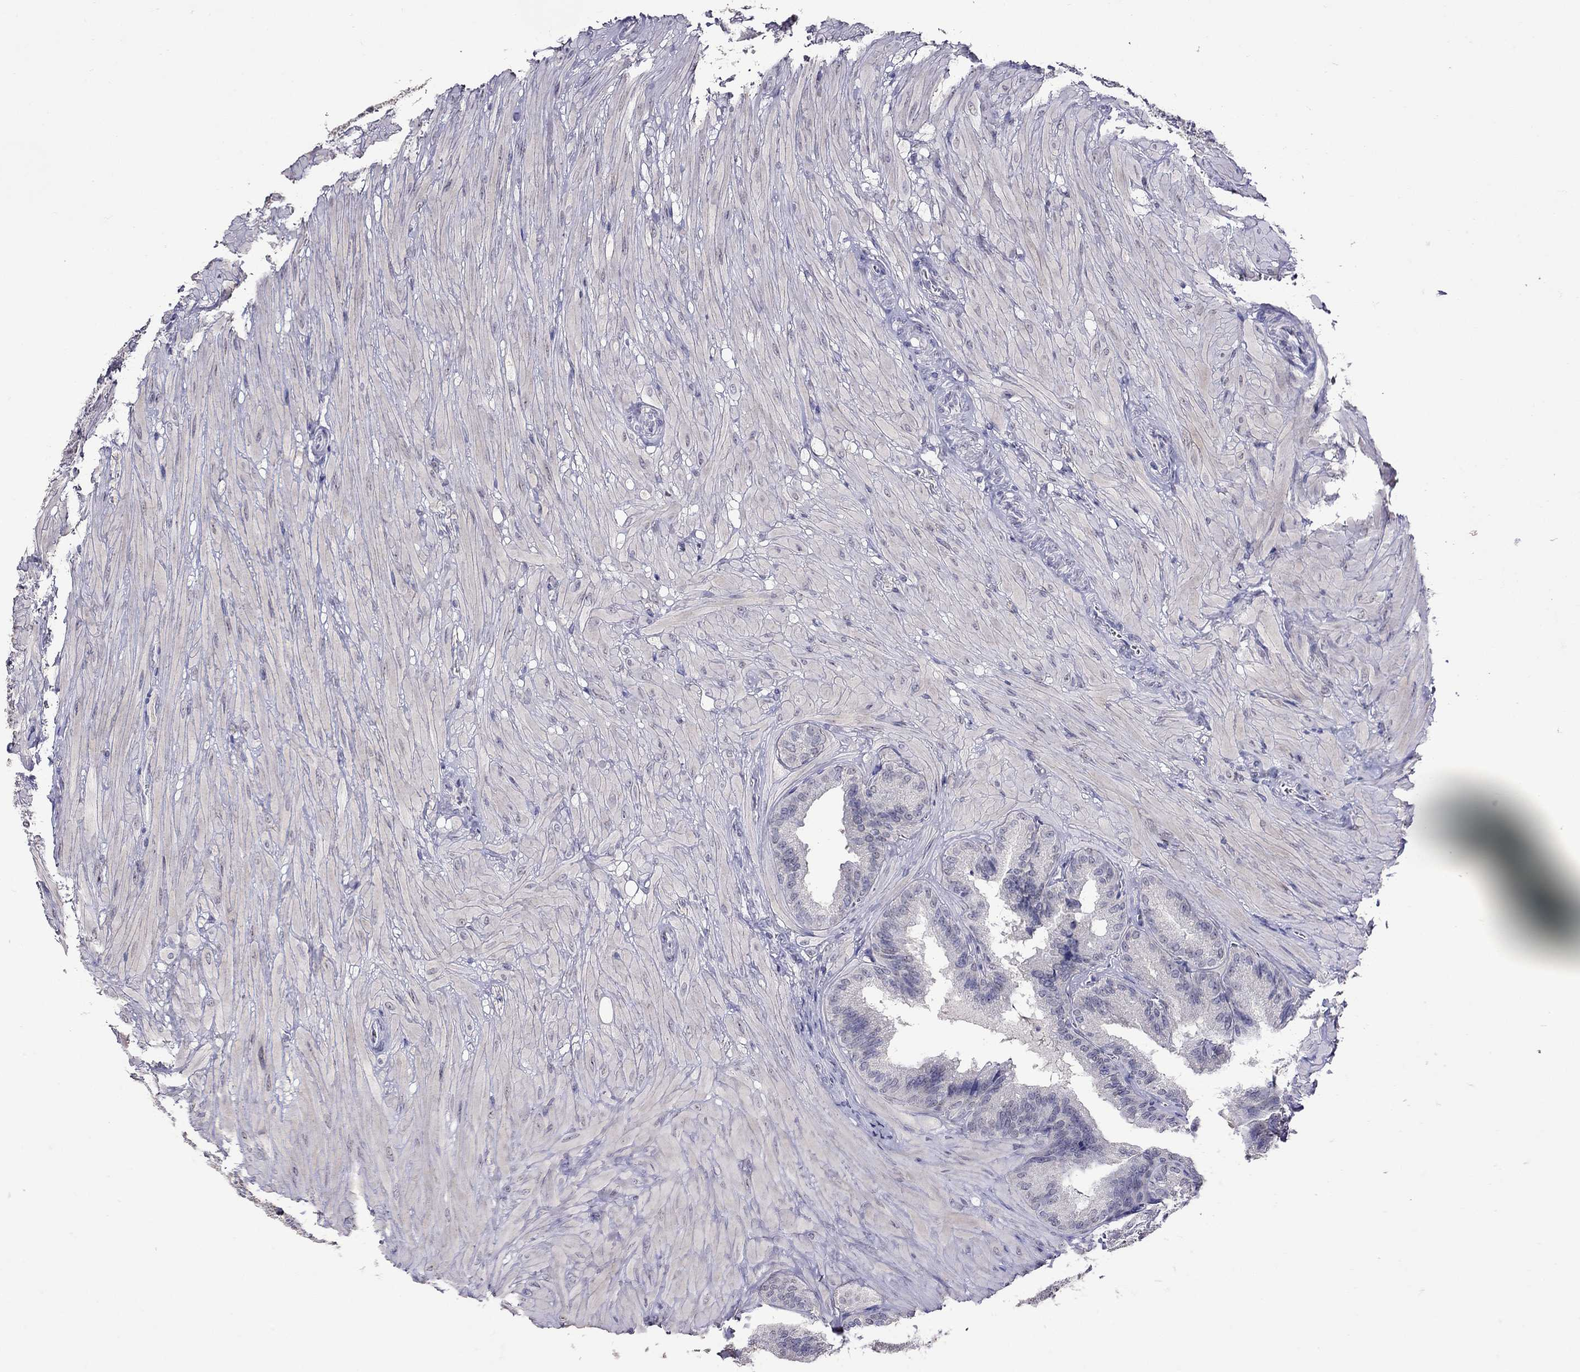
{"staining": {"intensity": "negative", "quantity": "none", "location": "none"}, "tissue": "seminal vesicle", "cell_type": "Glandular cells", "image_type": "normal", "snomed": [{"axis": "morphology", "description": "Normal tissue, NOS"}, {"axis": "topography", "description": "Seminal veicle"}], "caption": "This is a micrograph of immunohistochemistry (IHC) staining of benign seminal vesicle, which shows no expression in glandular cells.", "gene": "CD8B", "patient": {"sex": "male", "age": 37}}